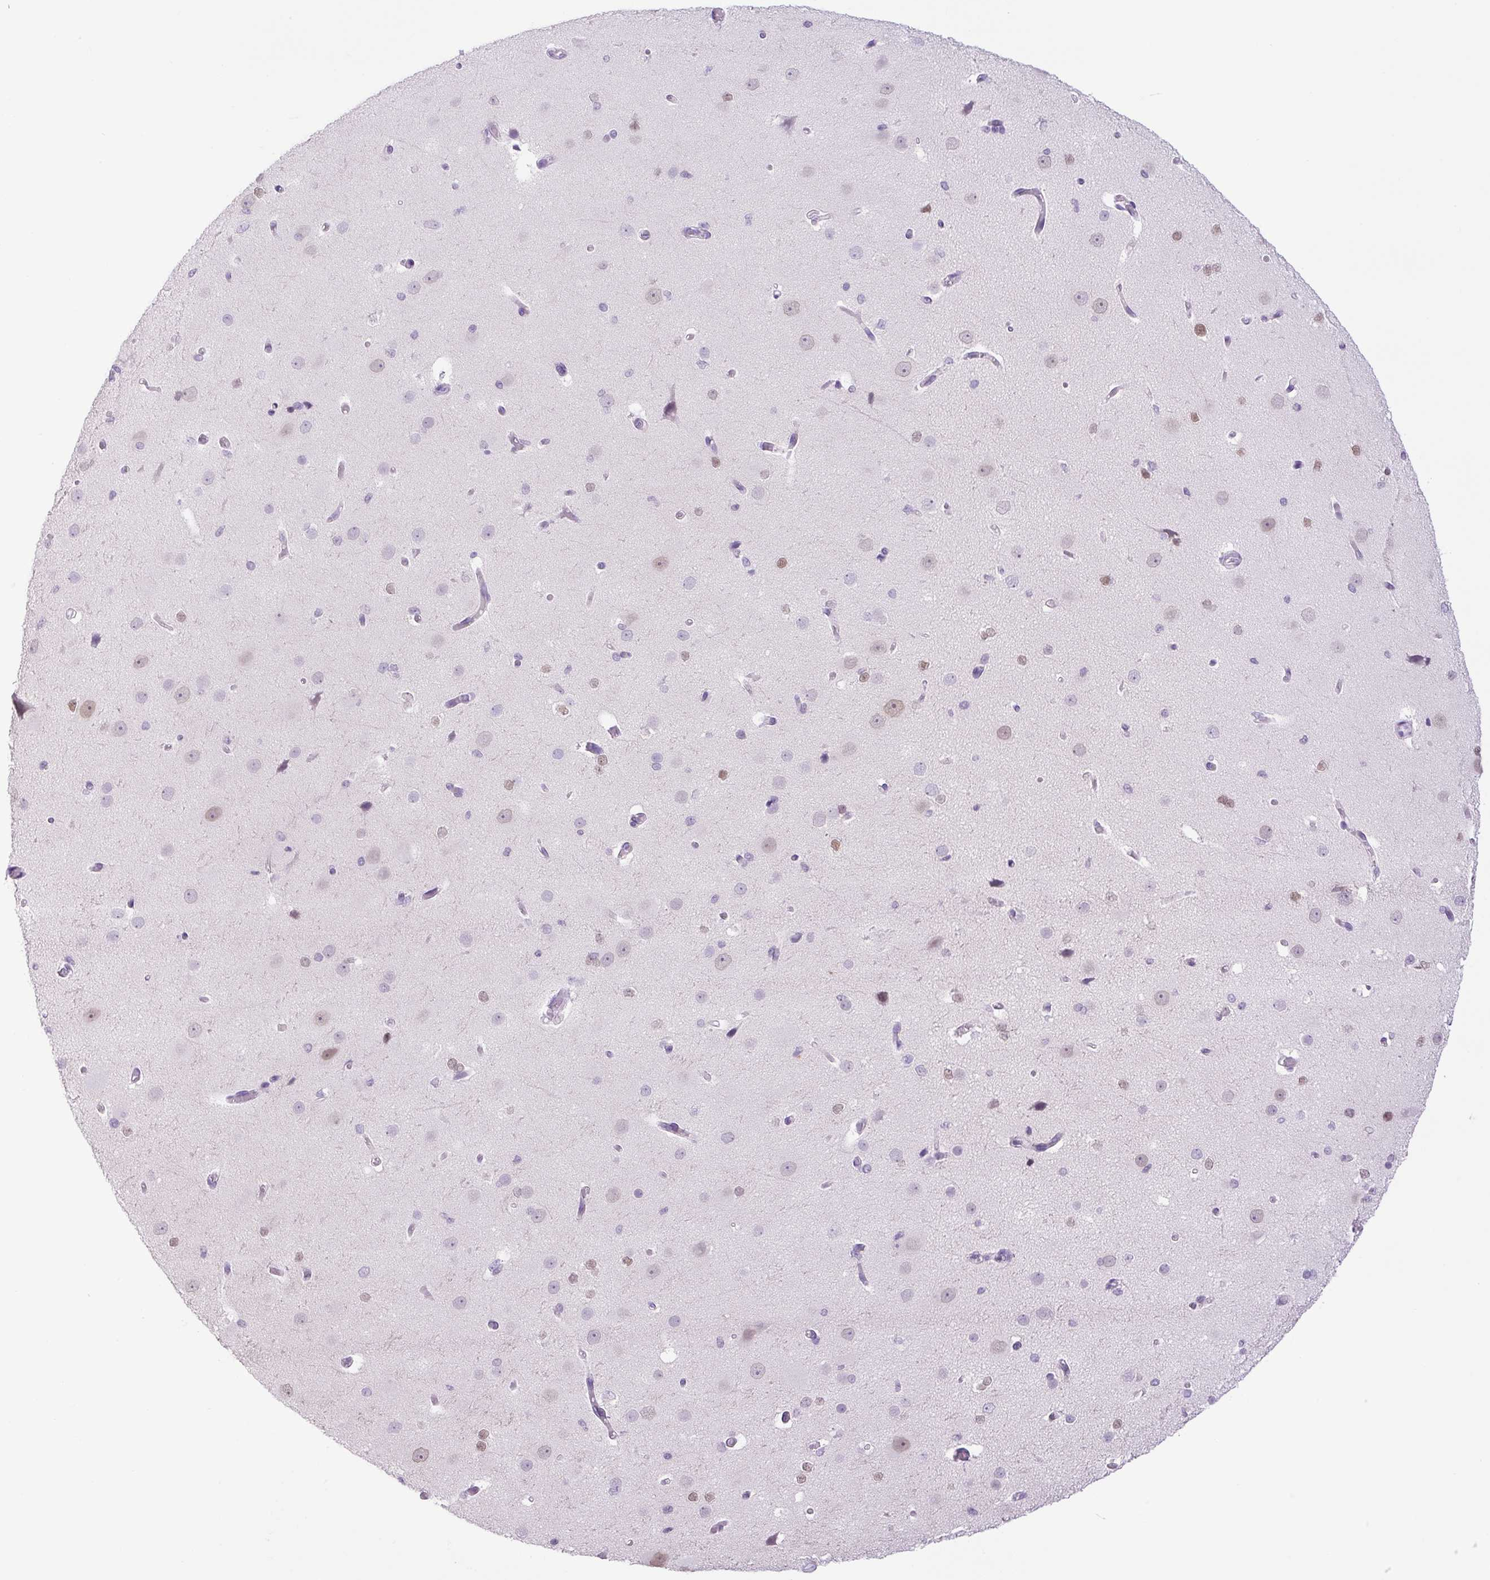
{"staining": {"intensity": "negative", "quantity": "none", "location": "none"}, "tissue": "cerebral cortex", "cell_type": "Endothelial cells", "image_type": "normal", "snomed": [{"axis": "morphology", "description": "Normal tissue, NOS"}, {"axis": "morphology", "description": "Inflammation, NOS"}, {"axis": "topography", "description": "Cerebral cortex"}], "caption": "This is an immunohistochemistry (IHC) image of benign cerebral cortex. There is no positivity in endothelial cells.", "gene": "KPNA1", "patient": {"sex": "male", "age": 6}}